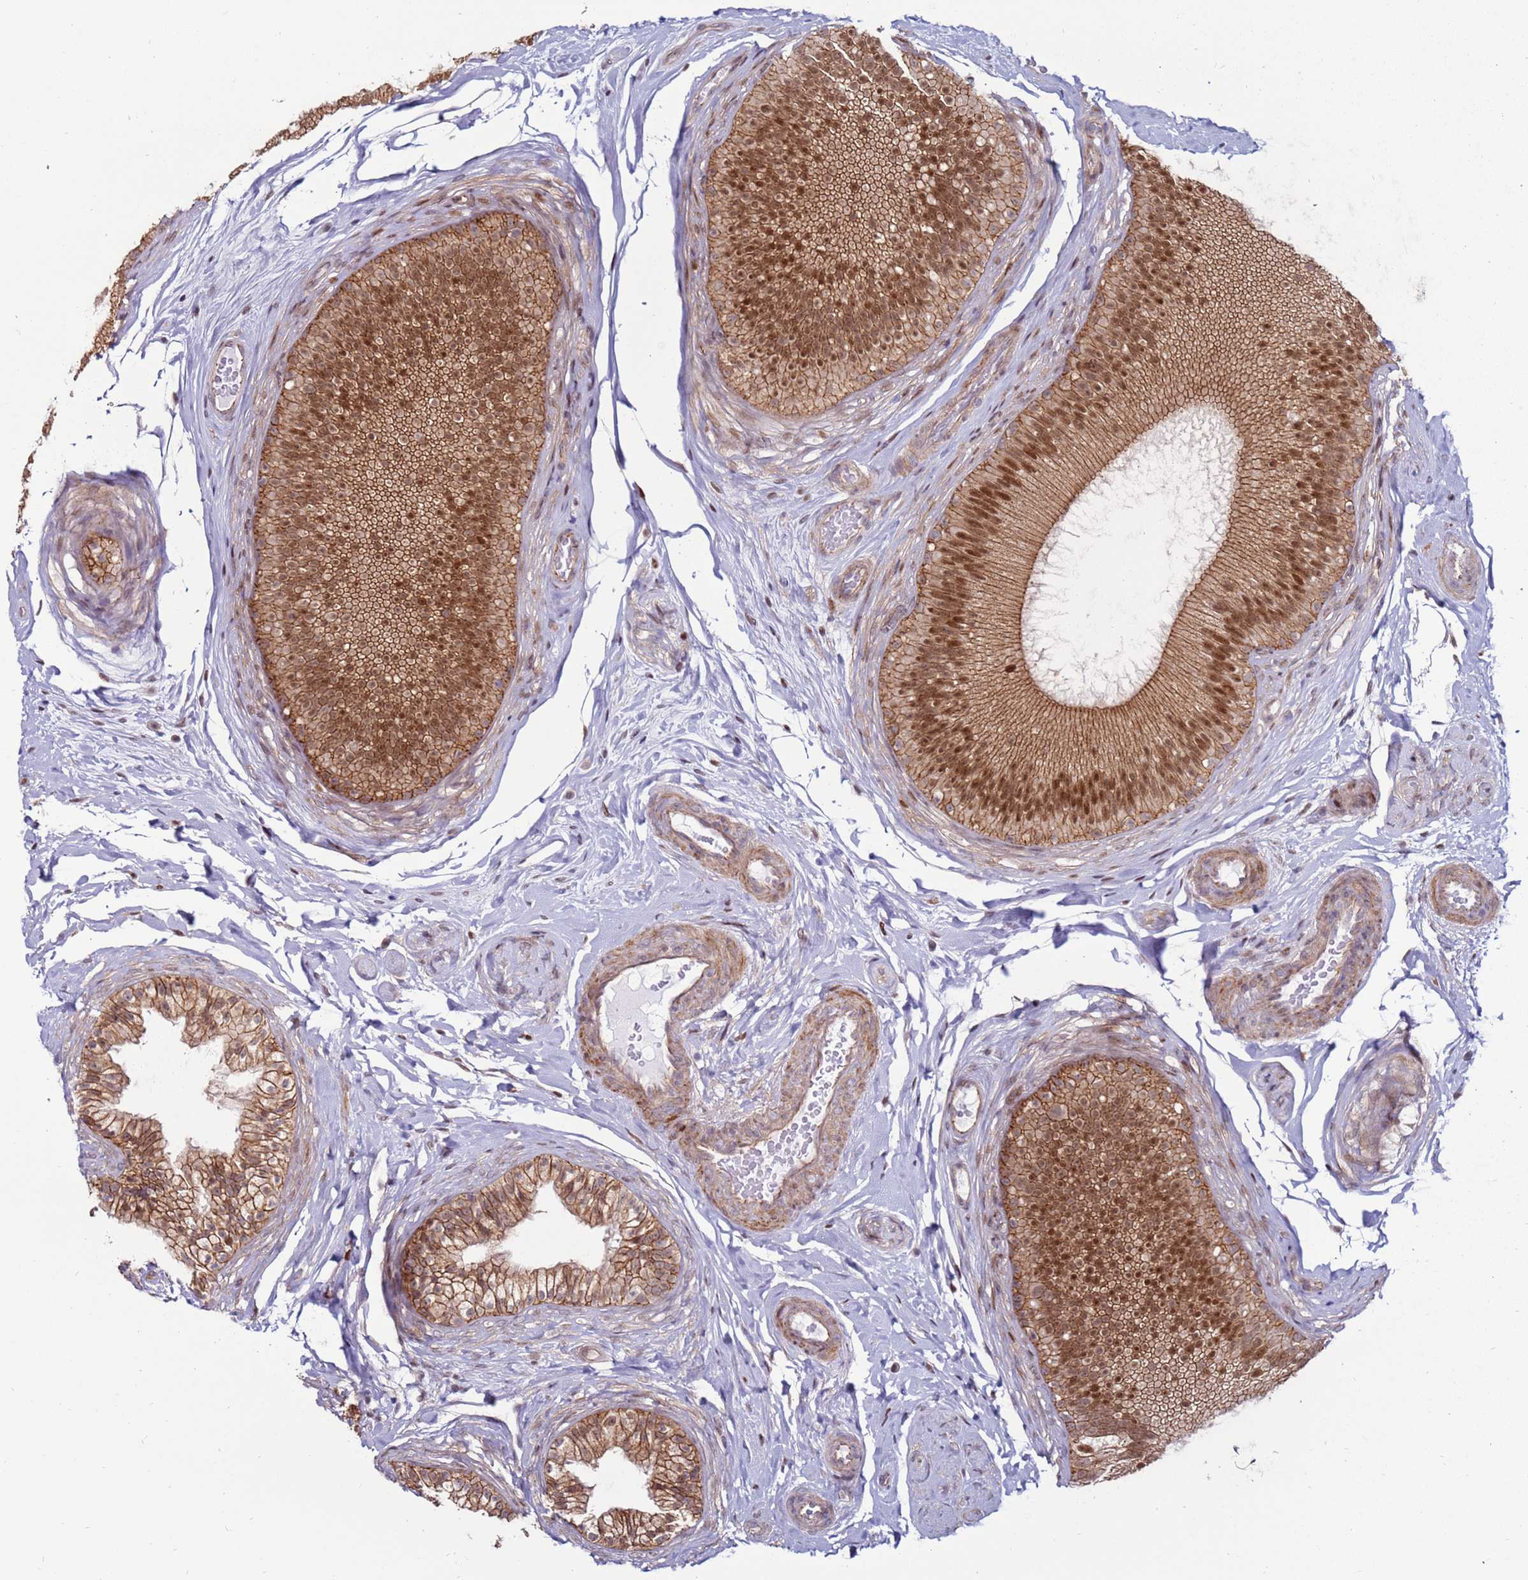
{"staining": {"intensity": "moderate", "quantity": ">75%", "location": "cytoplasmic/membranous,nuclear"}, "tissue": "epididymis", "cell_type": "Glandular cells", "image_type": "normal", "snomed": [{"axis": "morphology", "description": "Normal tissue, NOS"}, {"axis": "topography", "description": "Epididymis"}], "caption": "The photomicrograph displays a brown stain indicating the presence of a protein in the cytoplasmic/membranous,nuclear of glandular cells in epididymis. Nuclei are stained in blue.", "gene": "KPNA4", "patient": {"sex": "male", "age": 45}}